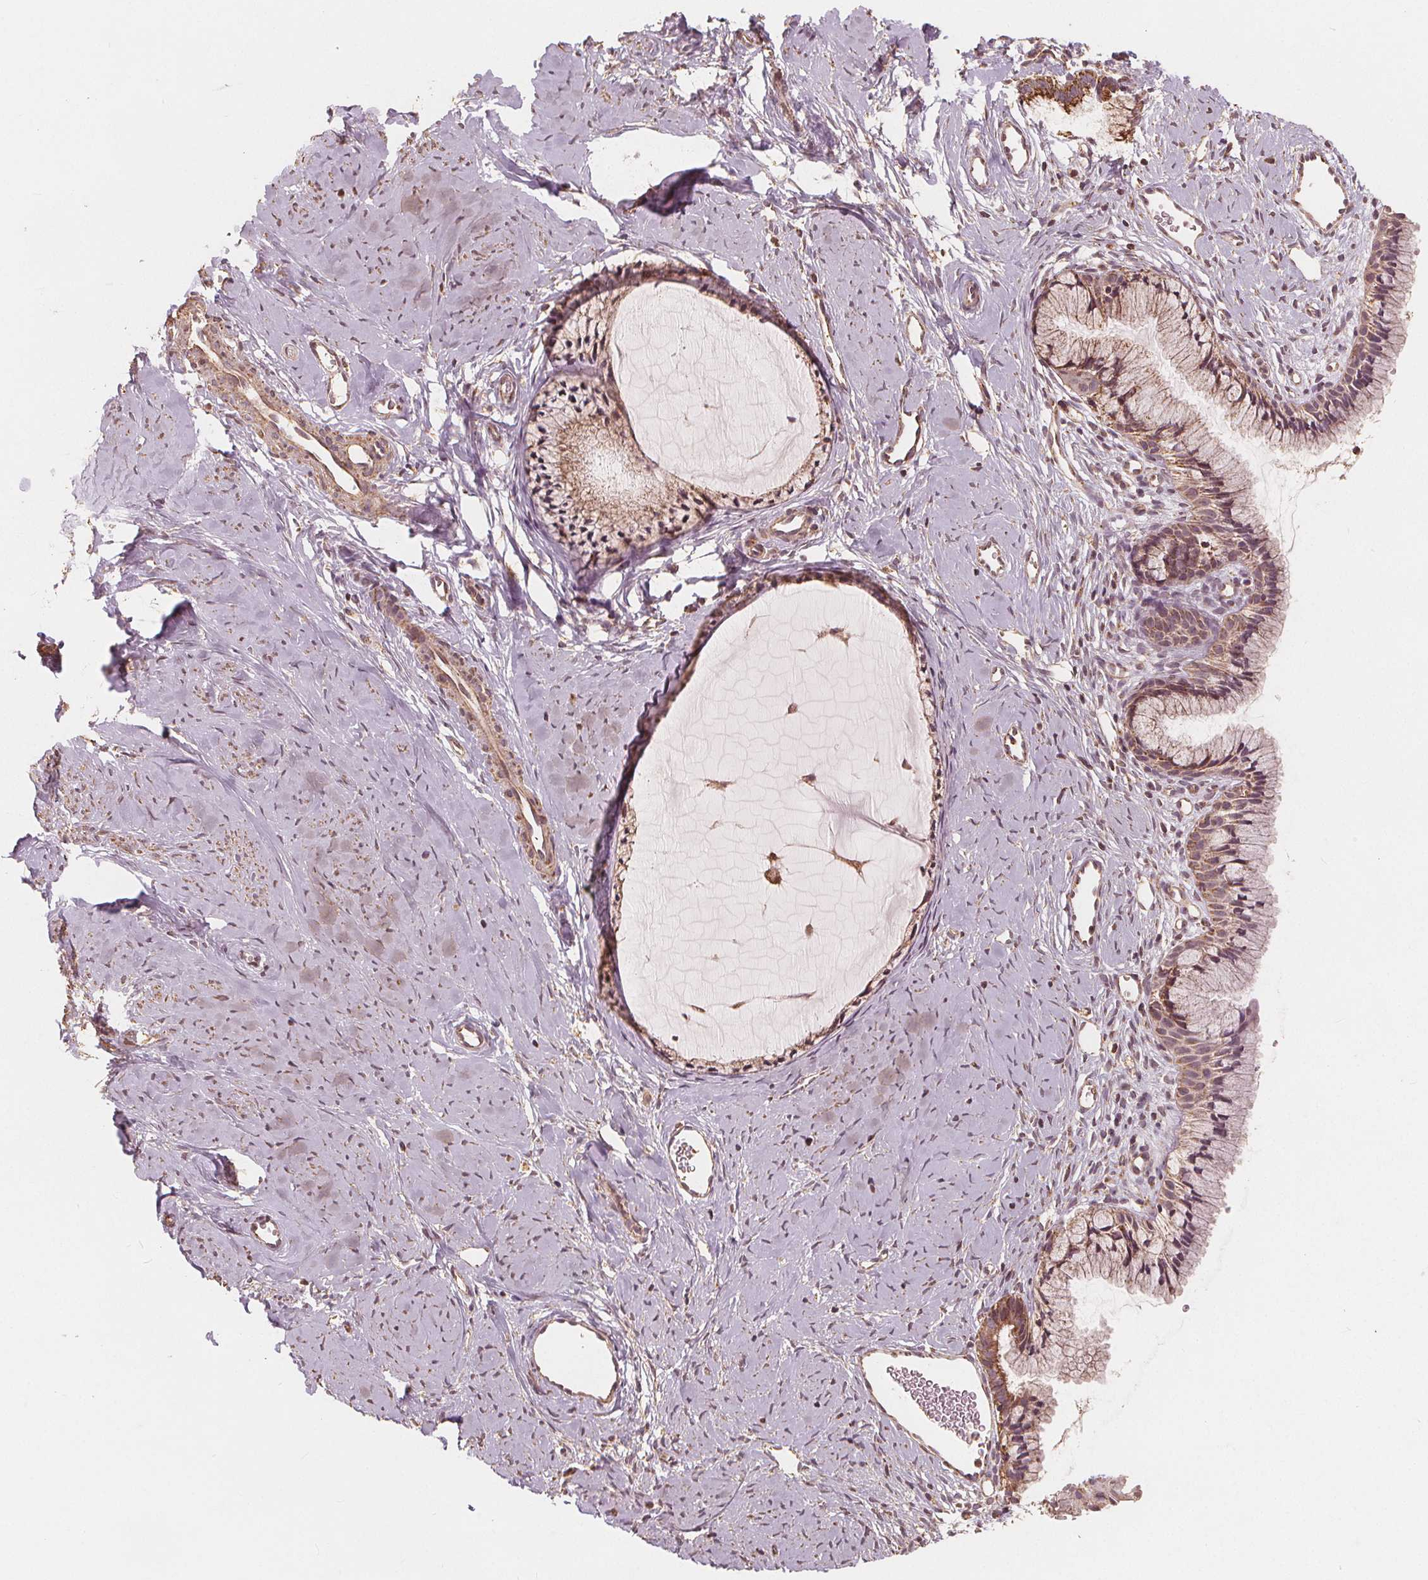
{"staining": {"intensity": "moderate", "quantity": "25%-75%", "location": "cytoplasmic/membranous"}, "tissue": "cervix", "cell_type": "Glandular cells", "image_type": "normal", "snomed": [{"axis": "morphology", "description": "Normal tissue, NOS"}, {"axis": "topography", "description": "Cervix"}], "caption": "This is a photomicrograph of immunohistochemistry (IHC) staining of unremarkable cervix, which shows moderate positivity in the cytoplasmic/membranous of glandular cells.", "gene": "PEX26", "patient": {"sex": "female", "age": 40}}